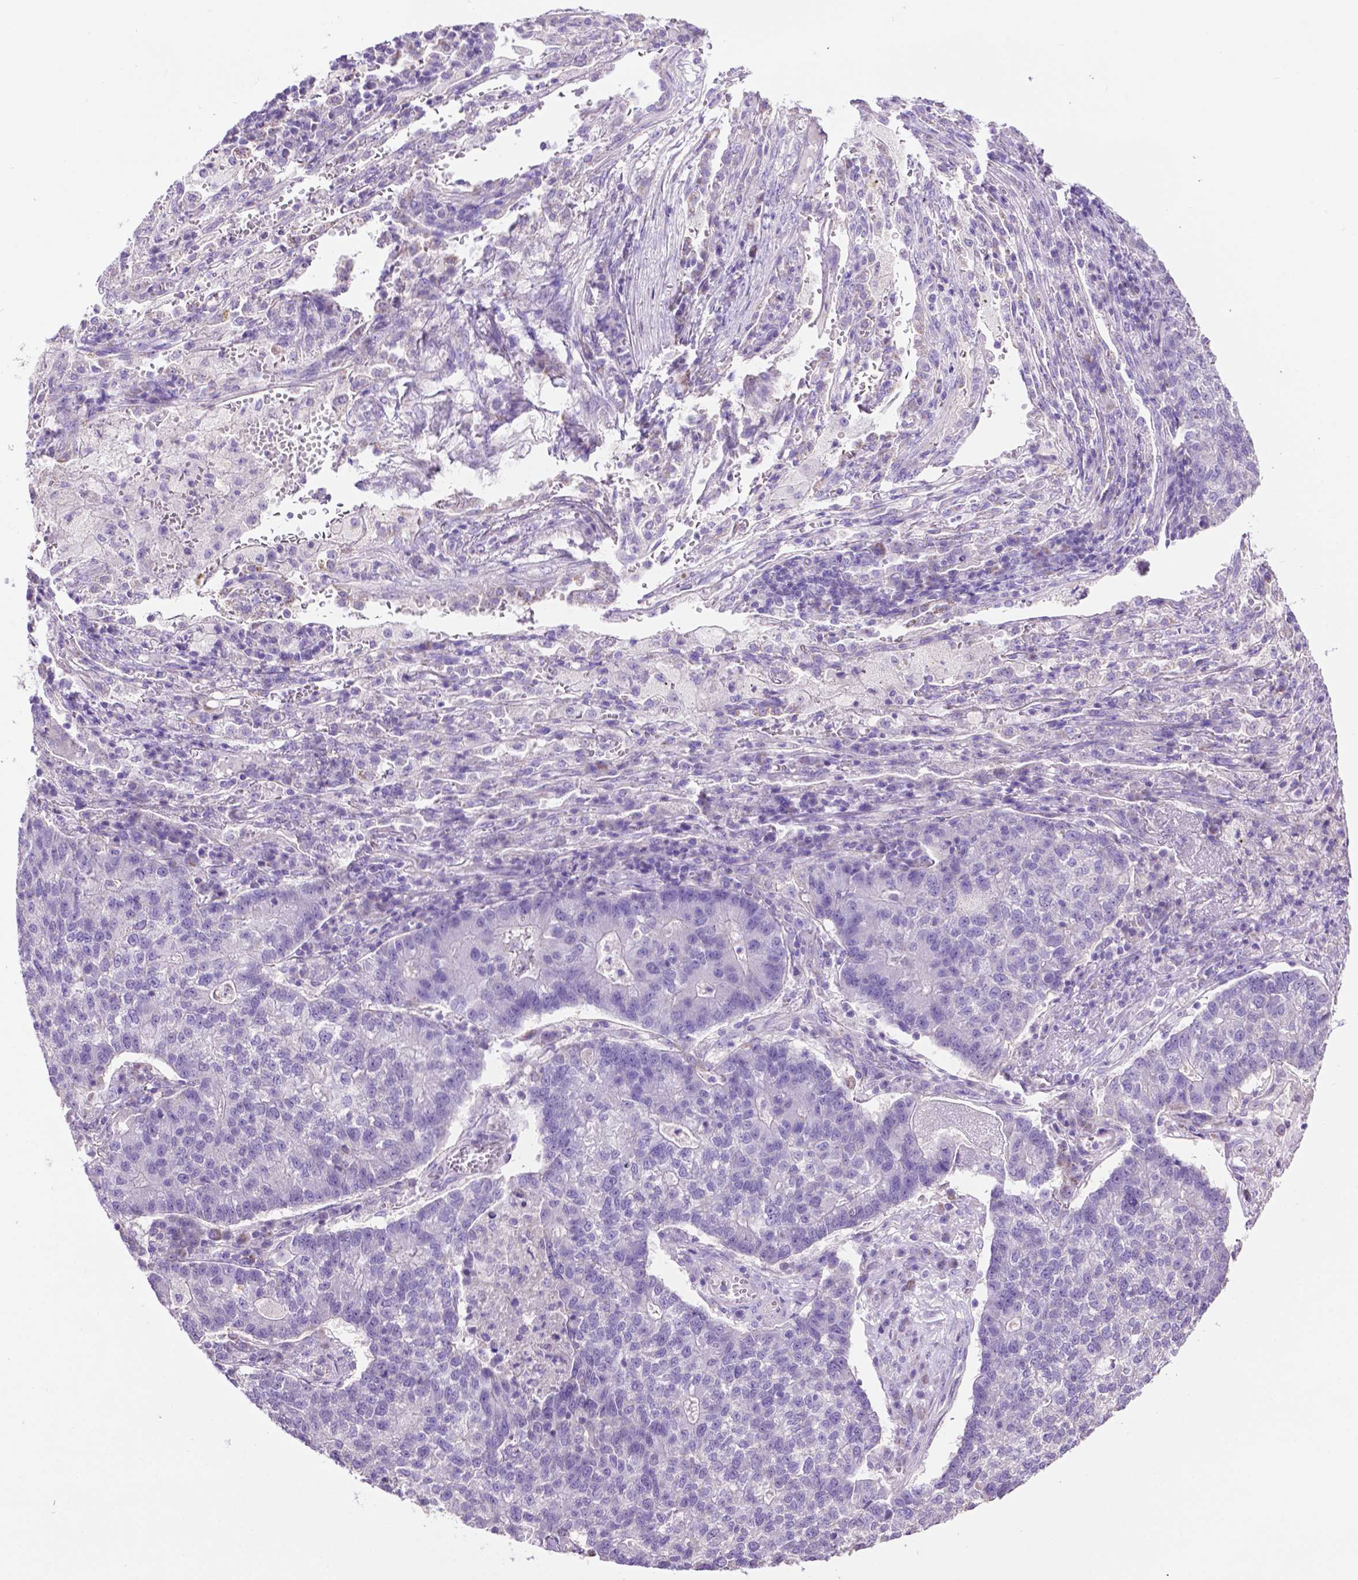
{"staining": {"intensity": "negative", "quantity": "none", "location": "none"}, "tissue": "lung cancer", "cell_type": "Tumor cells", "image_type": "cancer", "snomed": [{"axis": "morphology", "description": "Adenocarcinoma, NOS"}, {"axis": "topography", "description": "Lung"}], "caption": "Immunohistochemistry (IHC) of lung cancer (adenocarcinoma) reveals no staining in tumor cells. (DAB immunohistochemistry (IHC) with hematoxylin counter stain).", "gene": "PHYHIP", "patient": {"sex": "male", "age": 57}}